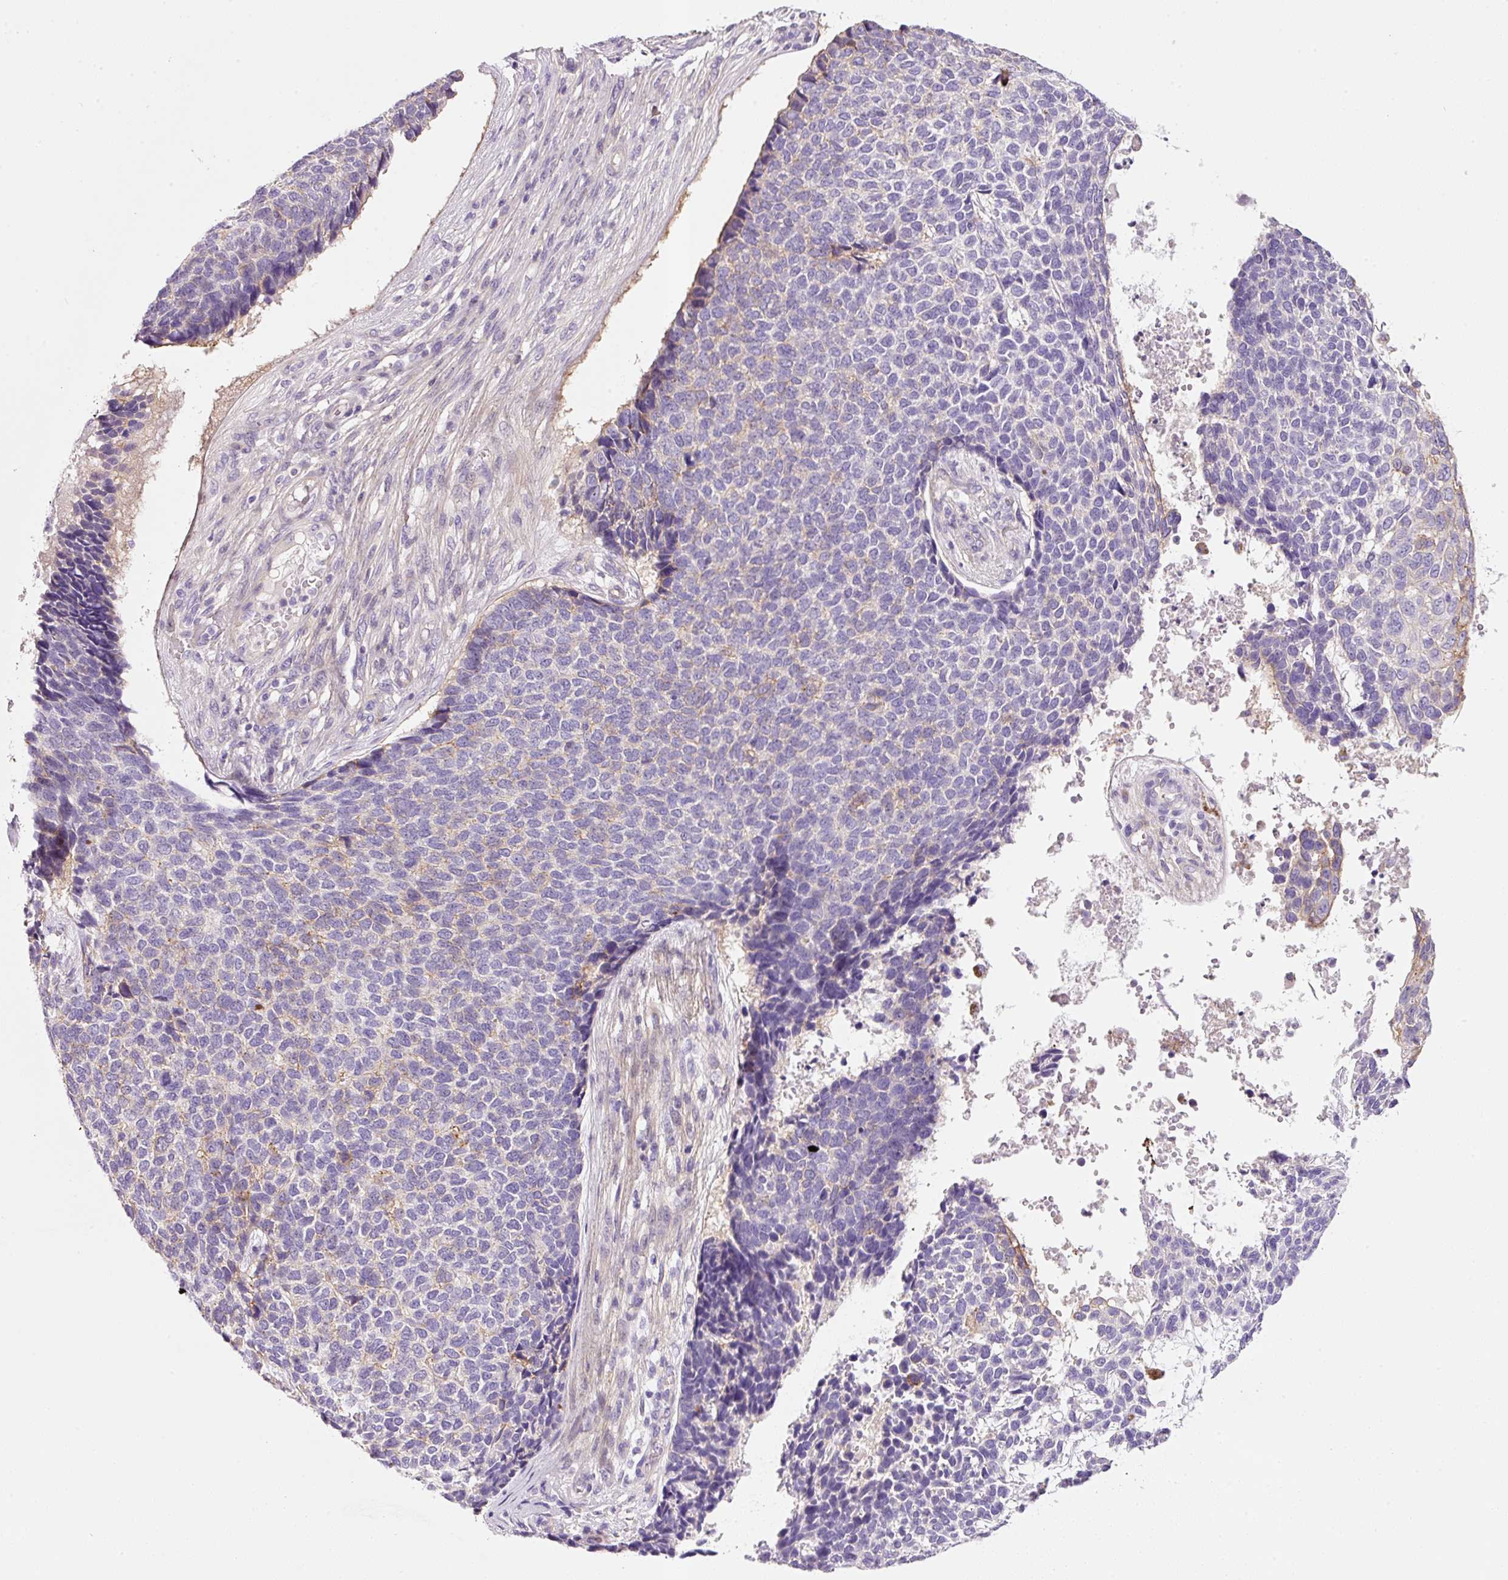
{"staining": {"intensity": "negative", "quantity": "none", "location": "none"}, "tissue": "skin cancer", "cell_type": "Tumor cells", "image_type": "cancer", "snomed": [{"axis": "morphology", "description": "Basal cell carcinoma"}, {"axis": "topography", "description": "Skin"}], "caption": "Immunohistochemical staining of skin cancer displays no significant positivity in tumor cells. The staining was performed using DAB (3,3'-diaminobenzidine) to visualize the protein expression in brown, while the nuclei were stained in blue with hematoxylin (Magnification: 20x).", "gene": "SOS2", "patient": {"sex": "female", "age": 84}}